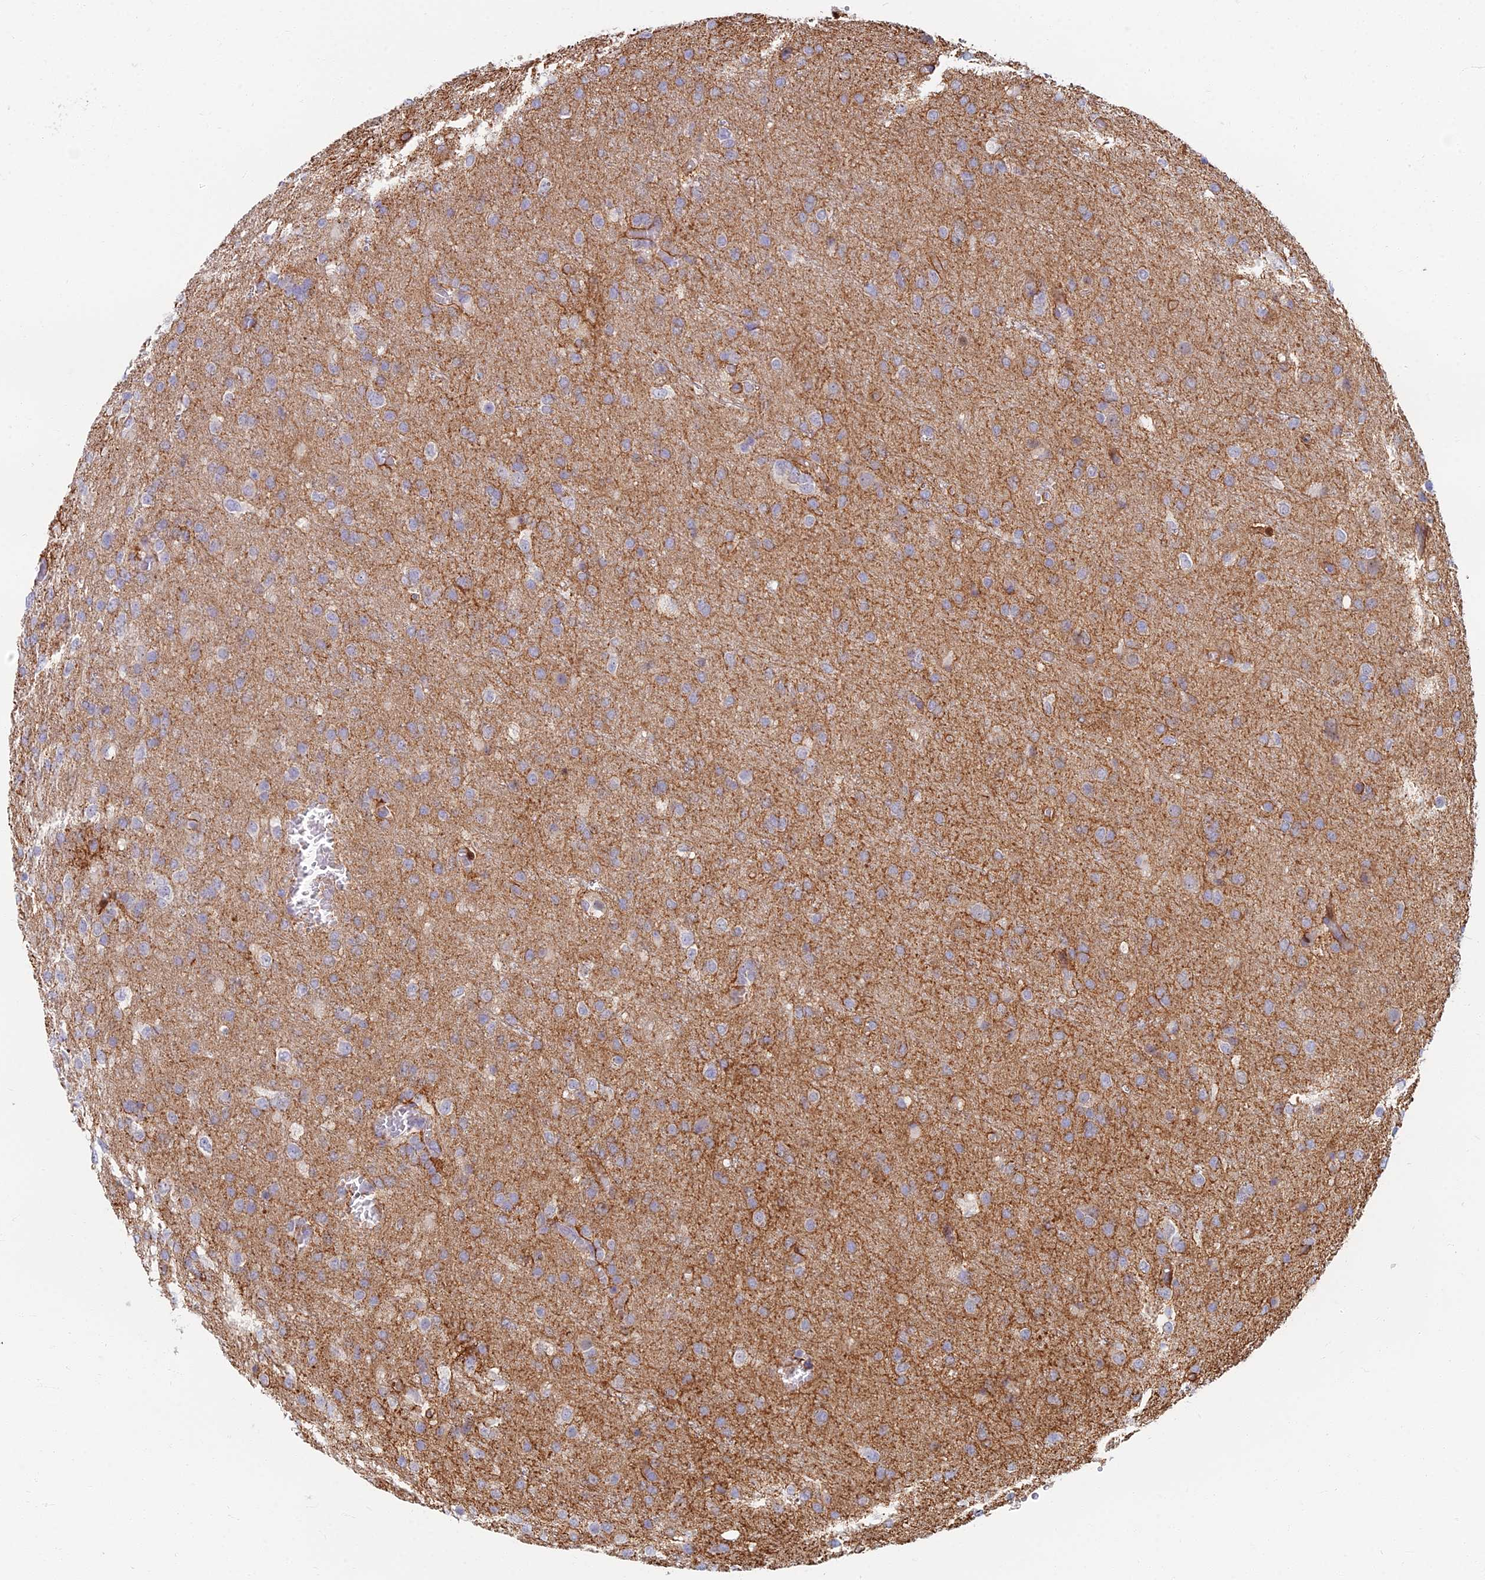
{"staining": {"intensity": "weak", "quantity": "<25%", "location": "cytoplasmic/membranous"}, "tissue": "glioma", "cell_type": "Tumor cells", "image_type": "cancer", "snomed": [{"axis": "morphology", "description": "Glioma, malignant, High grade"}, {"axis": "topography", "description": "Brain"}], "caption": "Human malignant high-grade glioma stained for a protein using IHC shows no staining in tumor cells.", "gene": "C15orf40", "patient": {"sex": "female", "age": 74}}